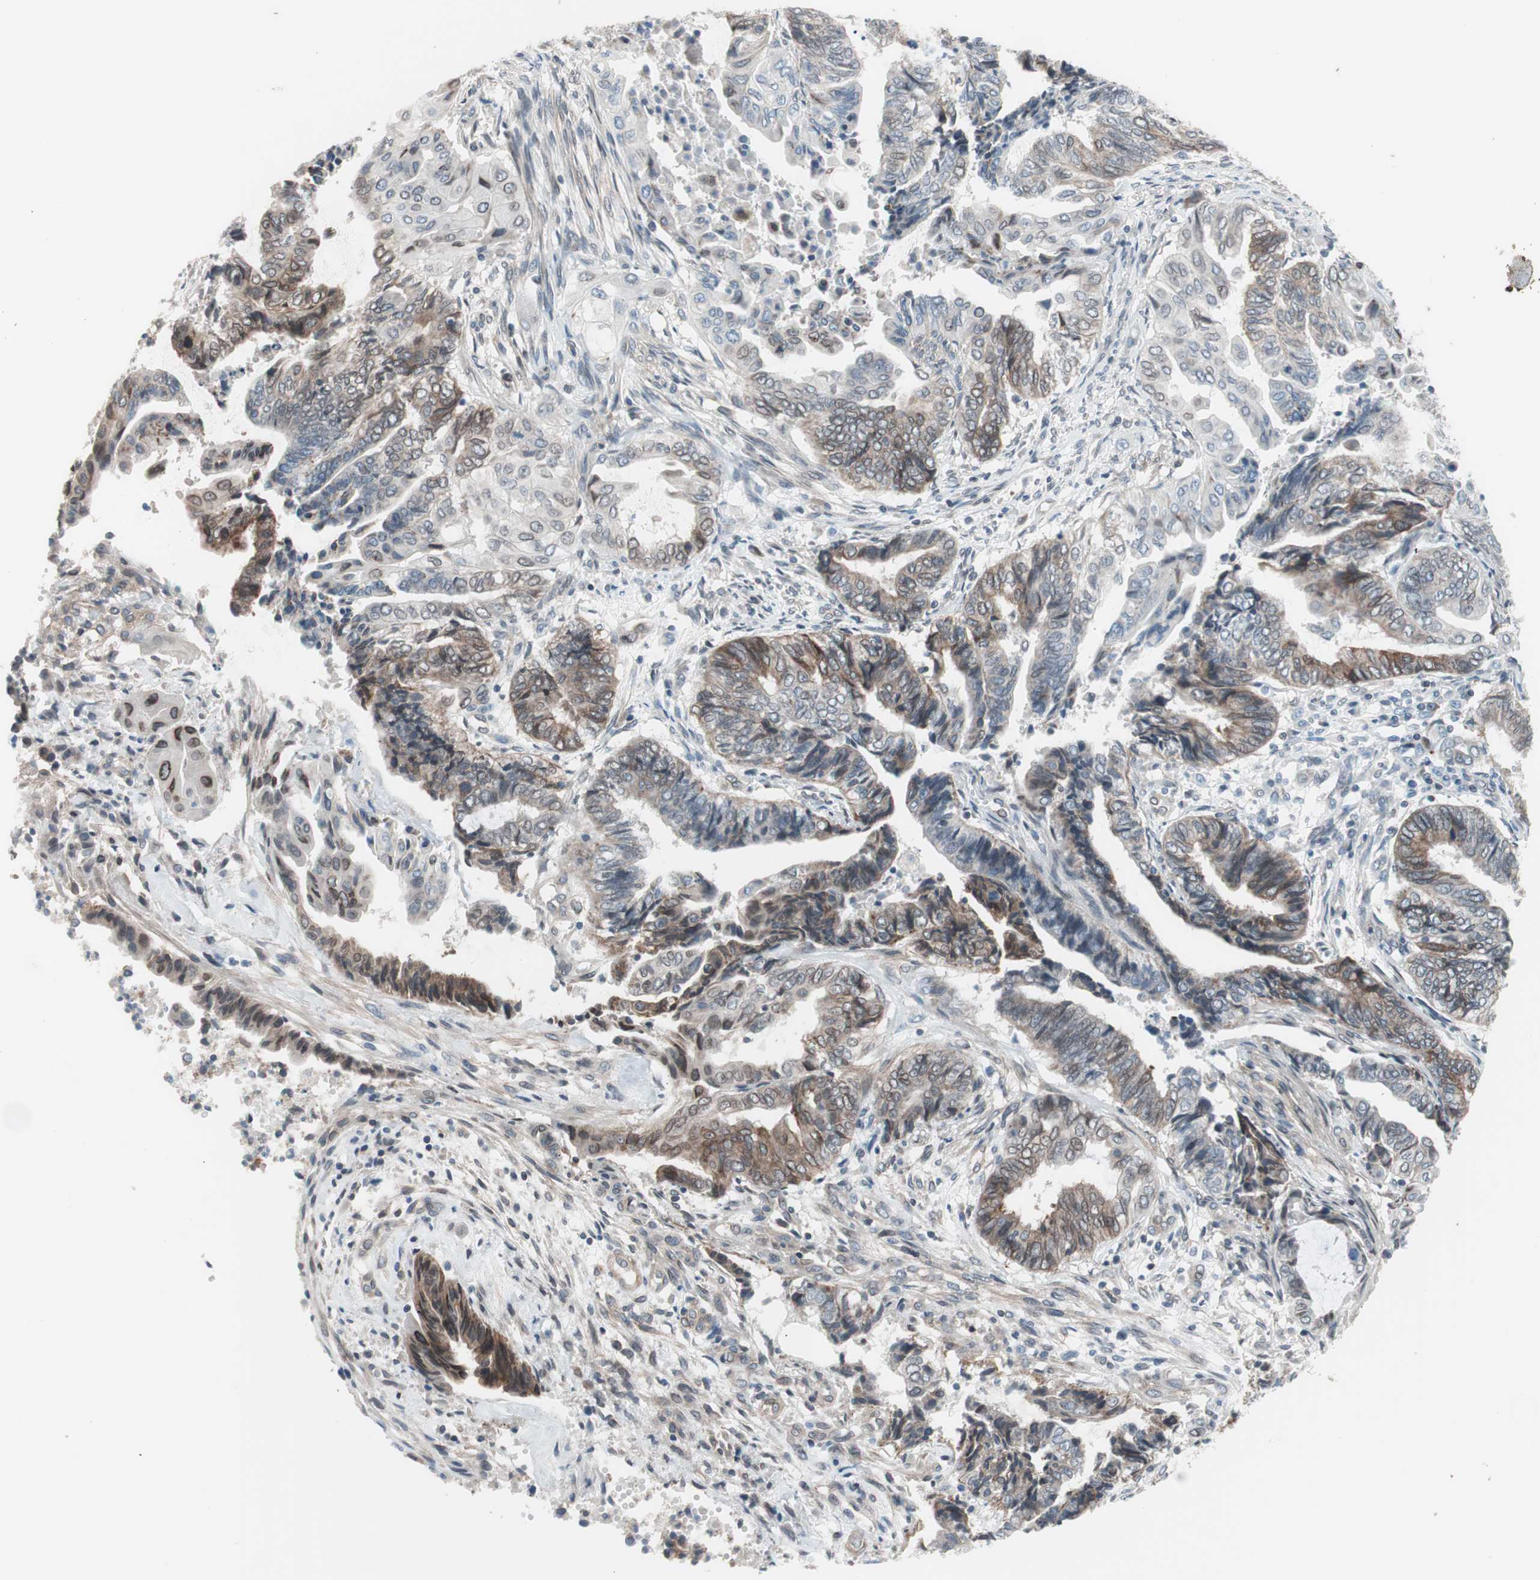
{"staining": {"intensity": "moderate", "quantity": "25%-75%", "location": "cytoplasmic/membranous,nuclear"}, "tissue": "endometrial cancer", "cell_type": "Tumor cells", "image_type": "cancer", "snomed": [{"axis": "morphology", "description": "Adenocarcinoma, NOS"}, {"axis": "topography", "description": "Uterus"}, {"axis": "topography", "description": "Endometrium"}], "caption": "Immunohistochemical staining of human endometrial adenocarcinoma shows medium levels of moderate cytoplasmic/membranous and nuclear protein expression in approximately 25%-75% of tumor cells. Nuclei are stained in blue.", "gene": "ARNT2", "patient": {"sex": "female", "age": 70}}